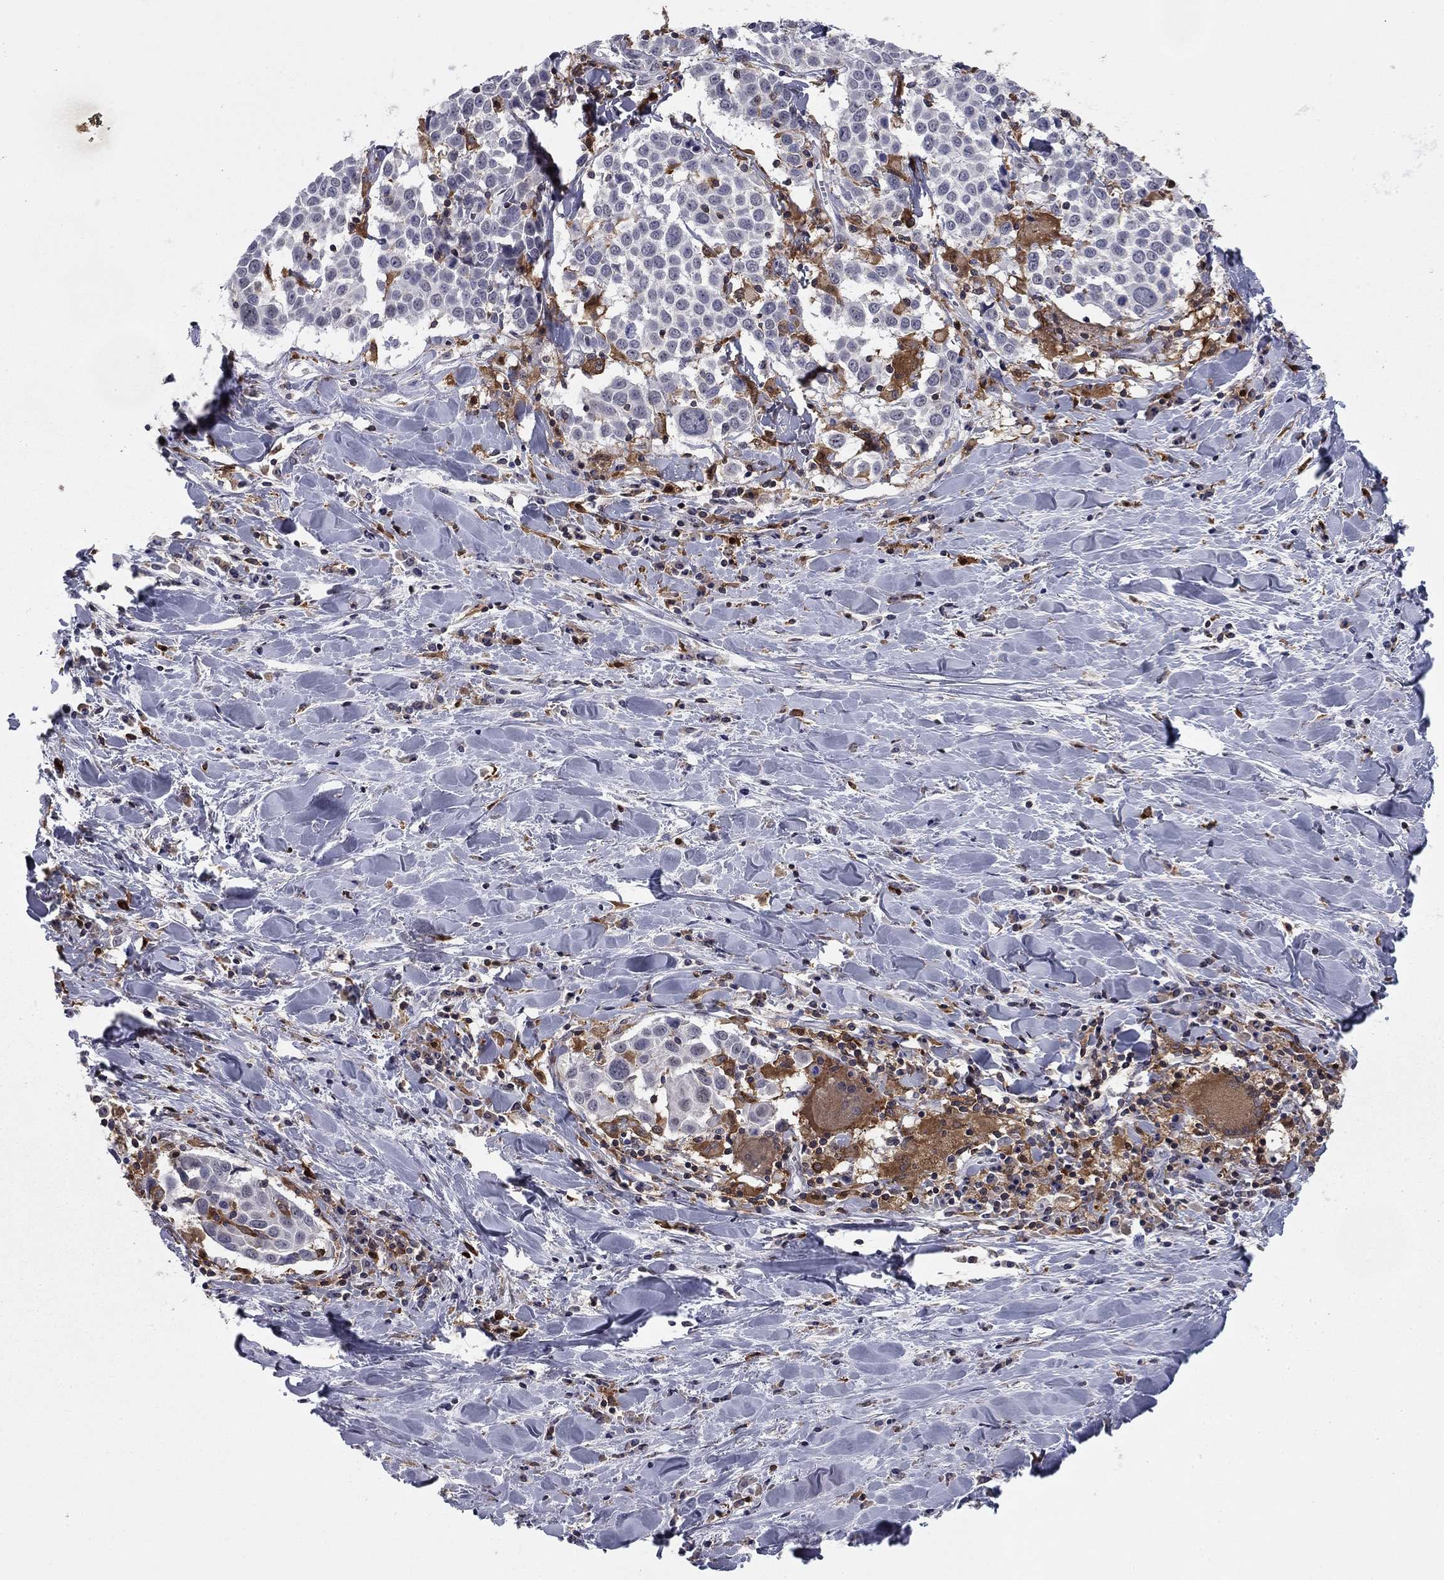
{"staining": {"intensity": "negative", "quantity": "none", "location": "none"}, "tissue": "lung cancer", "cell_type": "Tumor cells", "image_type": "cancer", "snomed": [{"axis": "morphology", "description": "Squamous cell carcinoma, NOS"}, {"axis": "topography", "description": "Lung"}], "caption": "DAB (3,3'-diaminobenzidine) immunohistochemical staining of squamous cell carcinoma (lung) displays no significant staining in tumor cells.", "gene": "PLCB2", "patient": {"sex": "male", "age": 57}}